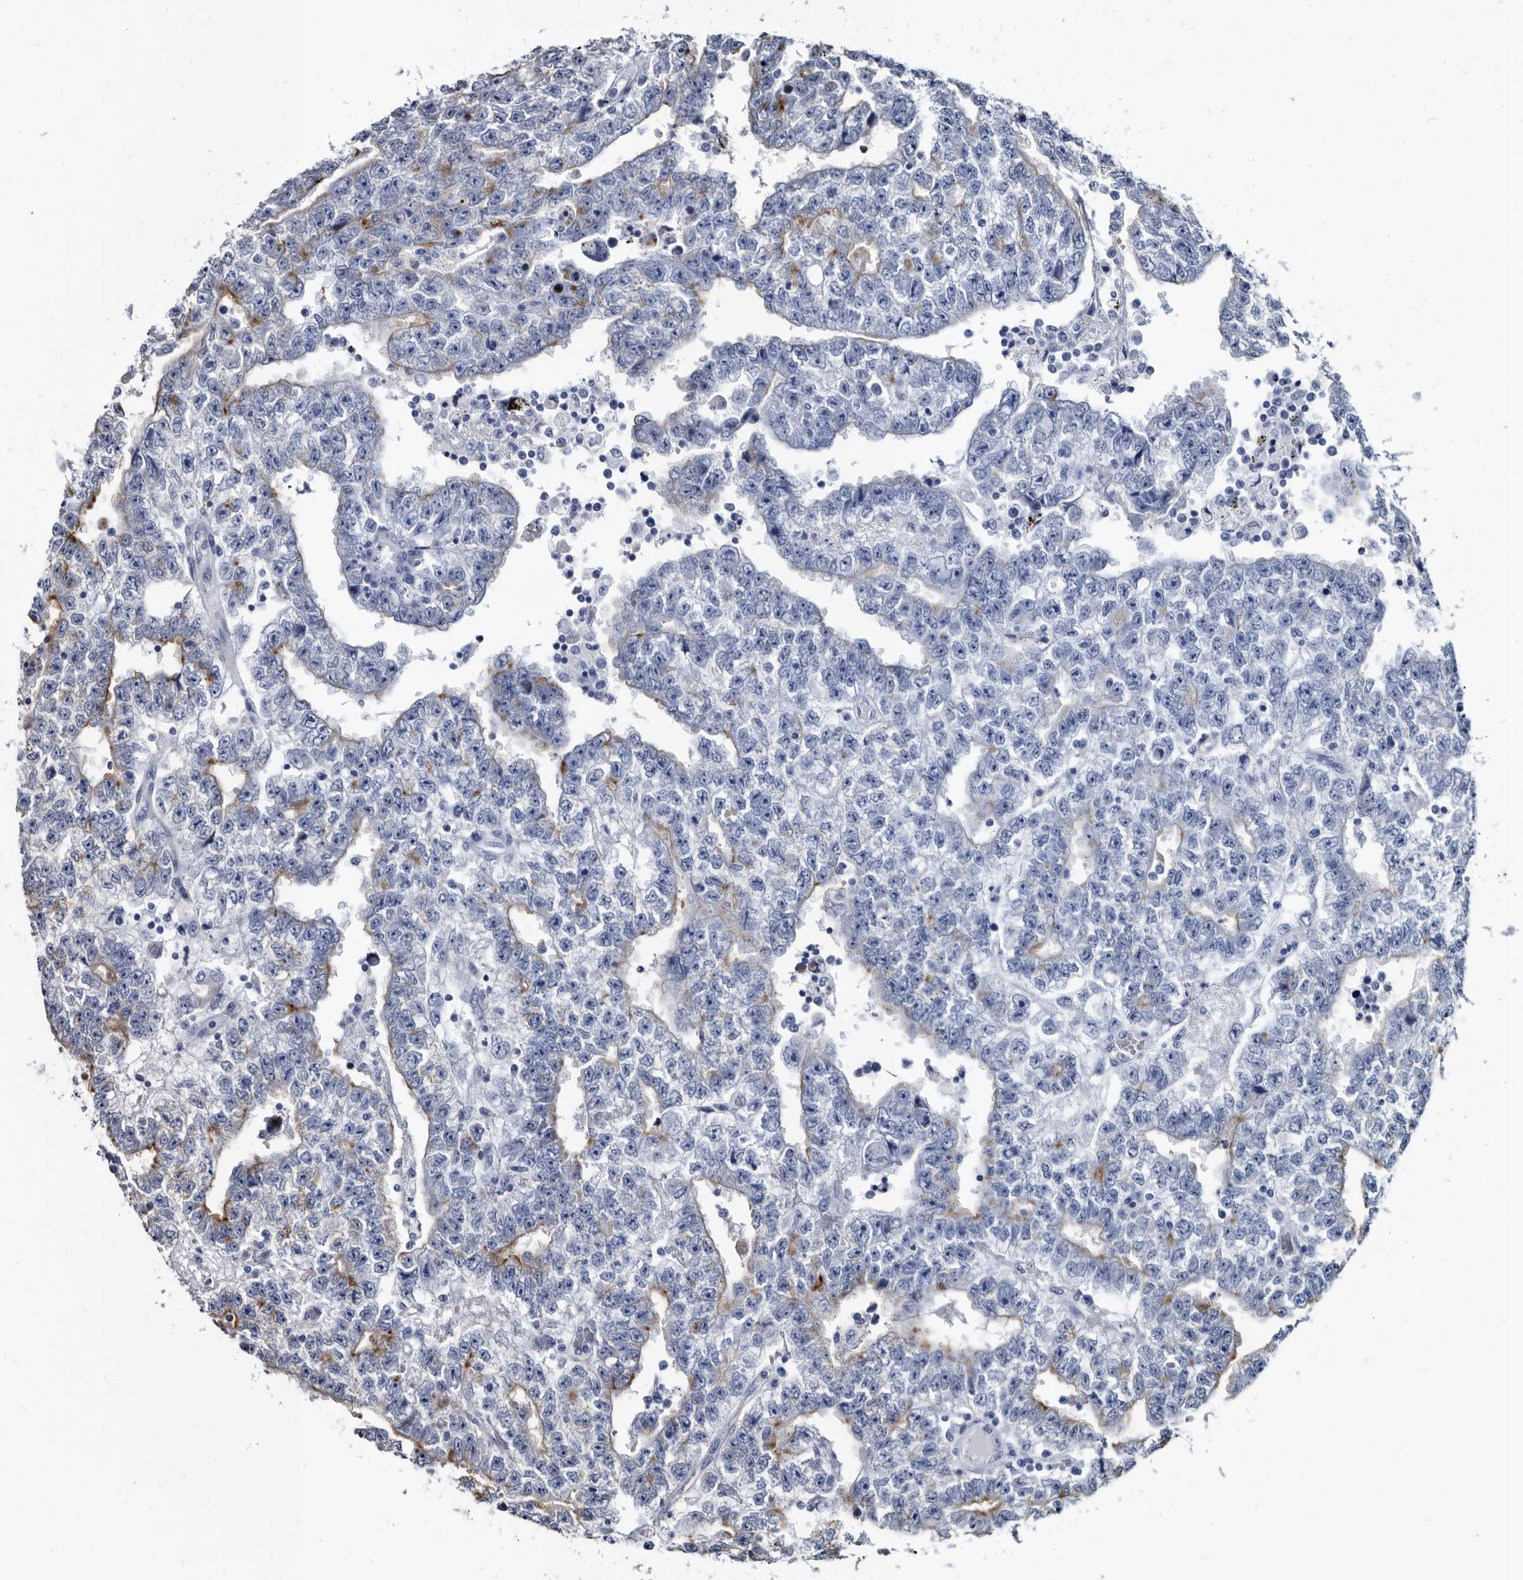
{"staining": {"intensity": "weak", "quantity": "<25%", "location": "cytoplasmic/membranous"}, "tissue": "testis cancer", "cell_type": "Tumor cells", "image_type": "cancer", "snomed": [{"axis": "morphology", "description": "Carcinoma, Embryonal, NOS"}, {"axis": "topography", "description": "Testis"}], "caption": "Histopathology image shows no significant protein staining in tumor cells of embryonal carcinoma (testis).", "gene": "PRSS8", "patient": {"sex": "male", "age": 25}}